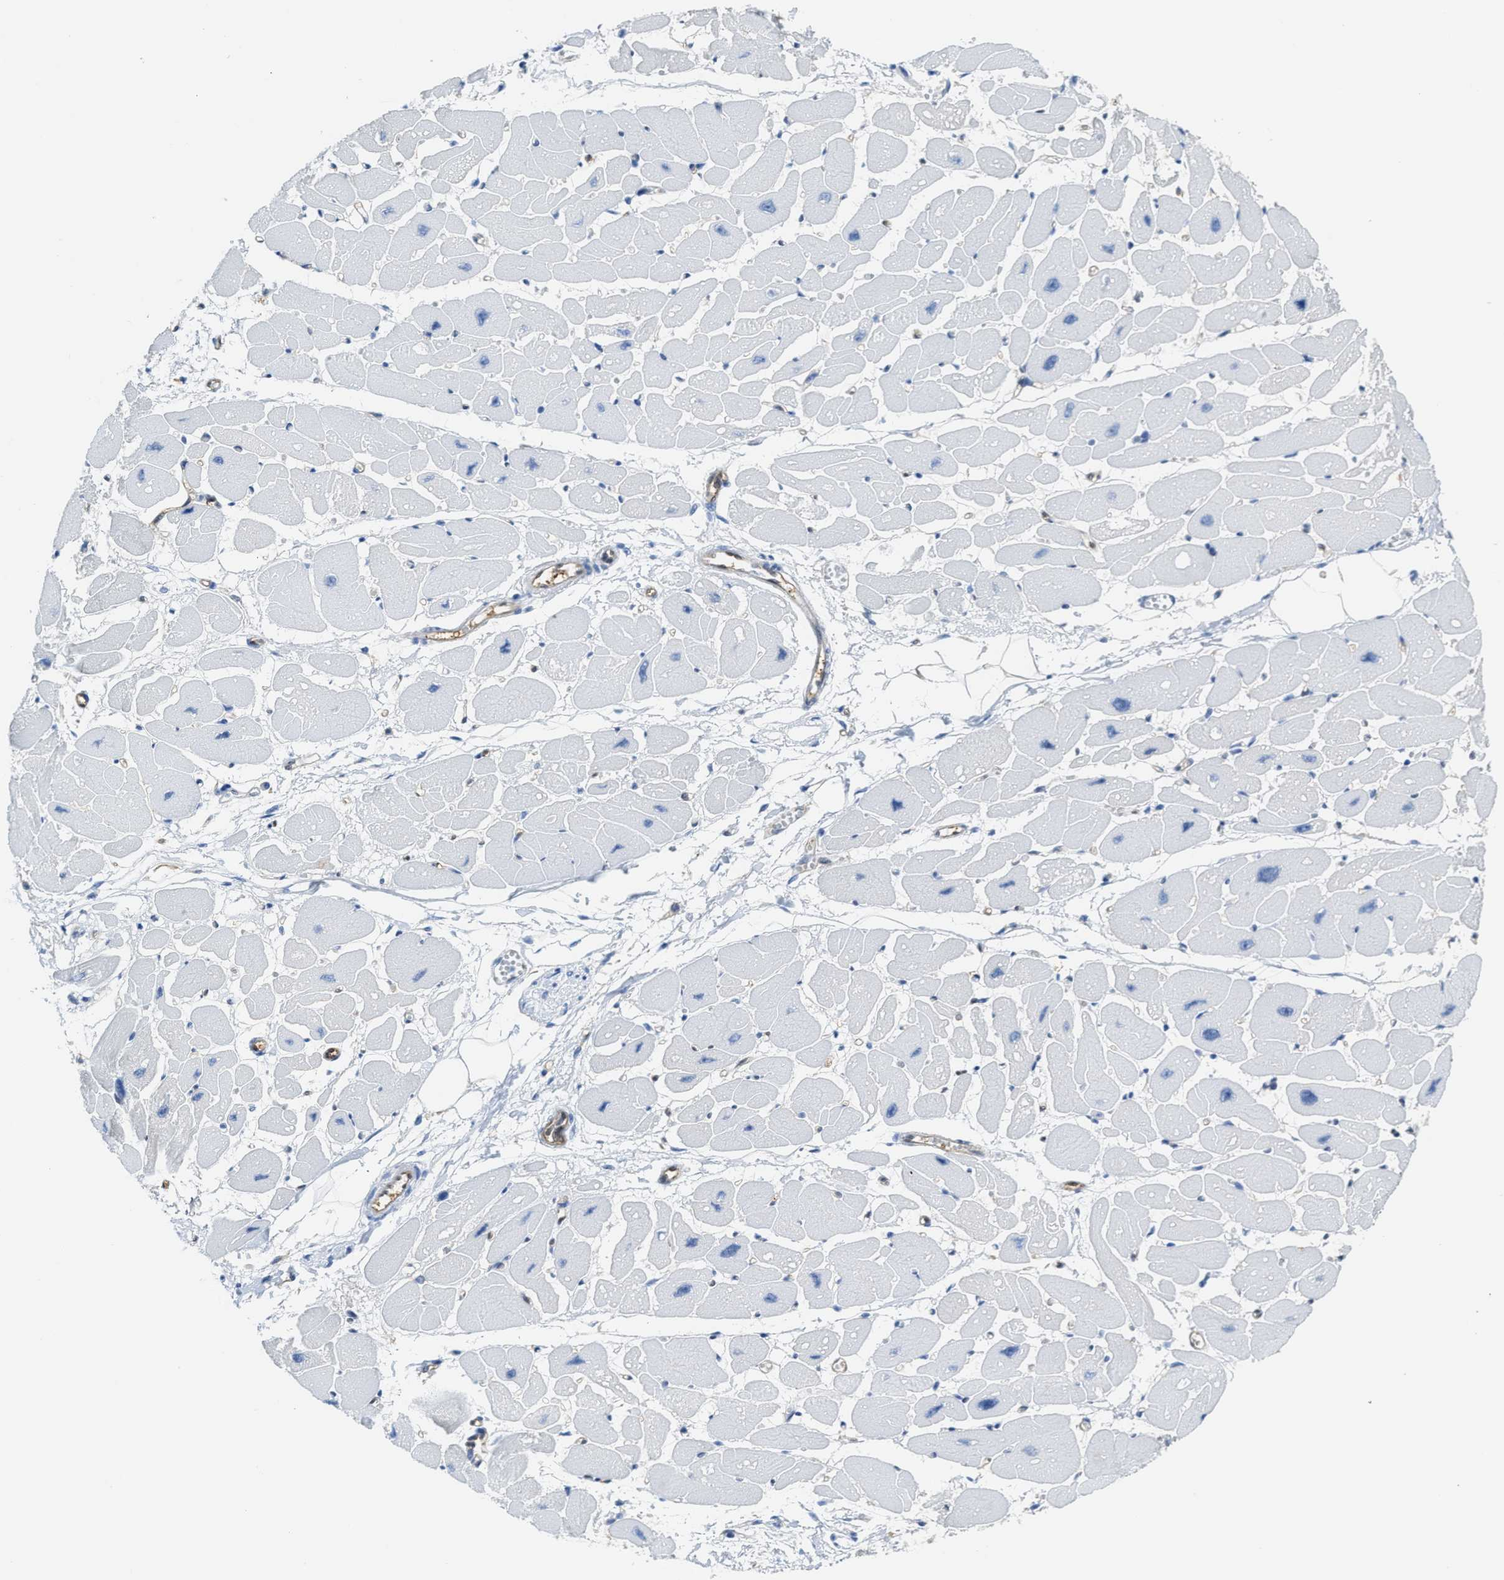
{"staining": {"intensity": "negative", "quantity": "none", "location": "none"}, "tissue": "heart muscle", "cell_type": "Cardiomyocytes", "image_type": "normal", "snomed": [{"axis": "morphology", "description": "Normal tissue, NOS"}, {"axis": "topography", "description": "Heart"}], "caption": "An immunohistochemistry histopathology image of normal heart muscle is shown. There is no staining in cardiomyocytes of heart muscle.", "gene": "ASS1", "patient": {"sex": "female", "age": 54}}